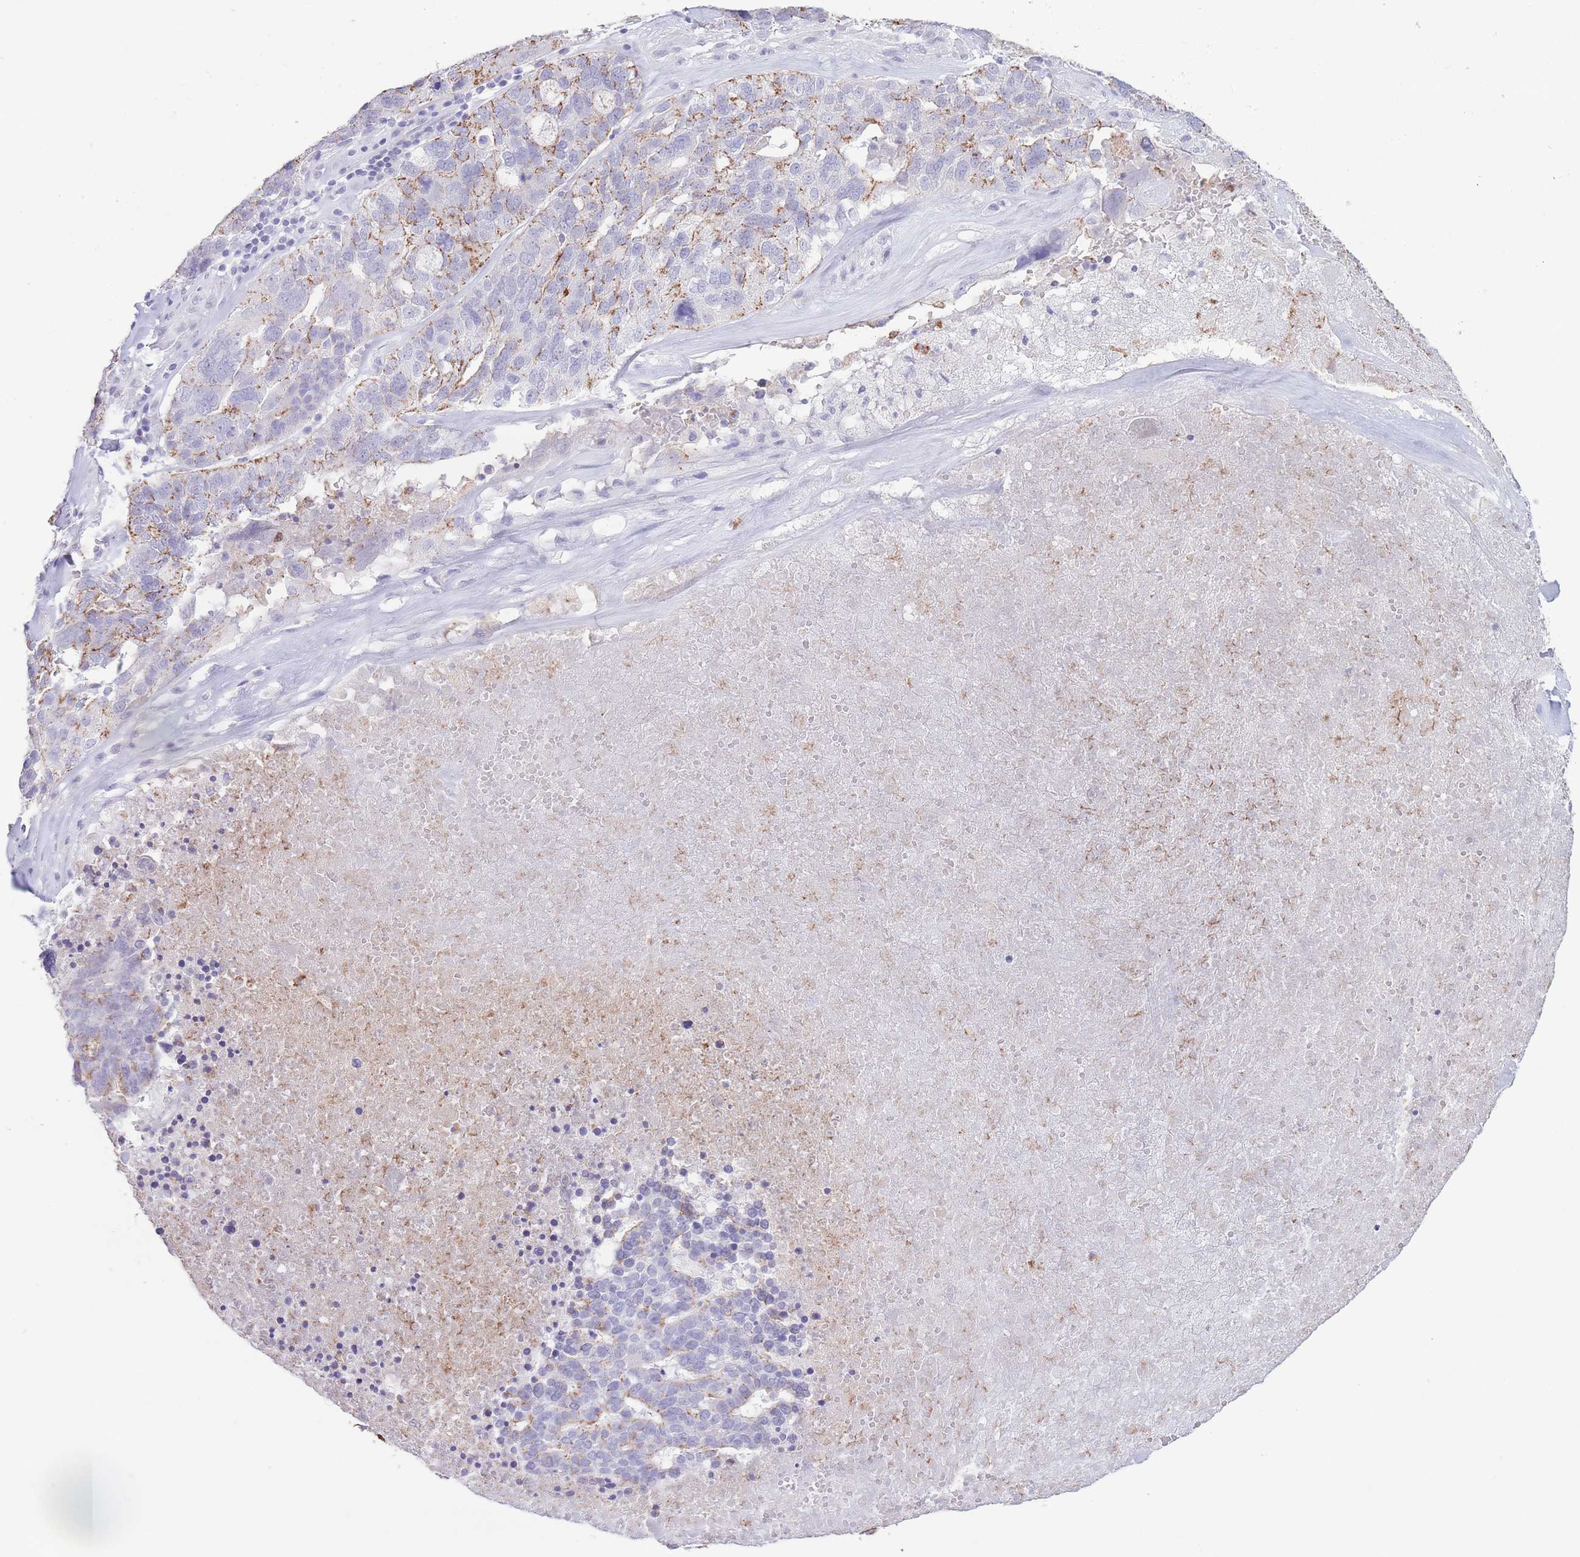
{"staining": {"intensity": "moderate", "quantity": "25%-75%", "location": "cytoplasmic/membranous"}, "tissue": "ovarian cancer", "cell_type": "Tumor cells", "image_type": "cancer", "snomed": [{"axis": "morphology", "description": "Cystadenocarcinoma, serous, NOS"}, {"axis": "topography", "description": "Ovary"}], "caption": "Ovarian cancer tissue reveals moderate cytoplasmic/membranous expression in approximately 25%-75% of tumor cells, visualized by immunohistochemistry.", "gene": "LCLAT1", "patient": {"sex": "female", "age": 59}}